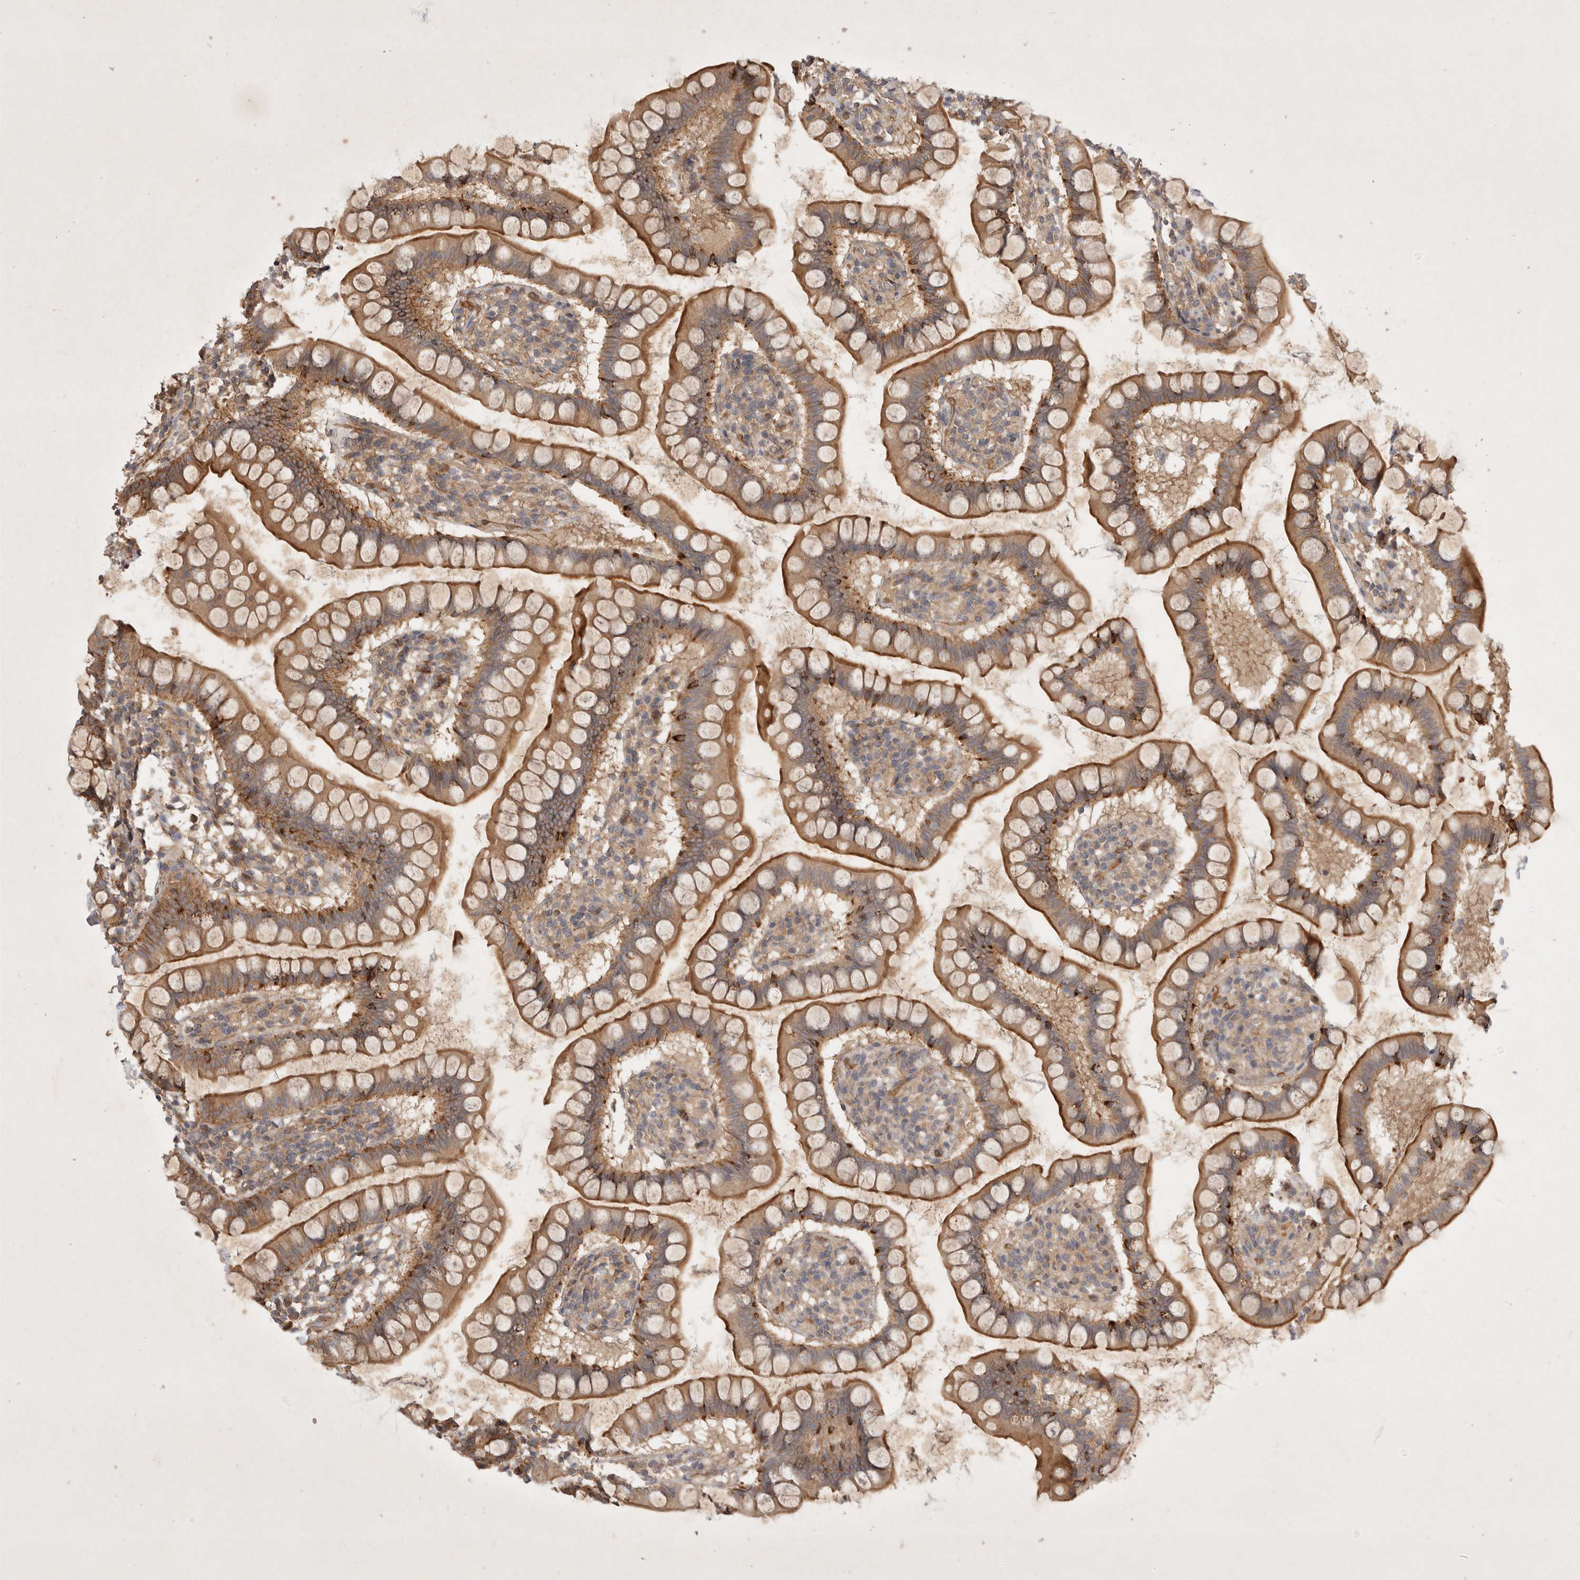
{"staining": {"intensity": "moderate", "quantity": ">75%", "location": "cytoplasmic/membranous"}, "tissue": "small intestine", "cell_type": "Glandular cells", "image_type": "normal", "snomed": [{"axis": "morphology", "description": "Normal tissue, NOS"}, {"axis": "topography", "description": "Small intestine"}], "caption": "IHC photomicrograph of normal small intestine stained for a protein (brown), which demonstrates medium levels of moderate cytoplasmic/membranous staining in about >75% of glandular cells.", "gene": "YES1", "patient": {"sex": "female", "age": 84}}